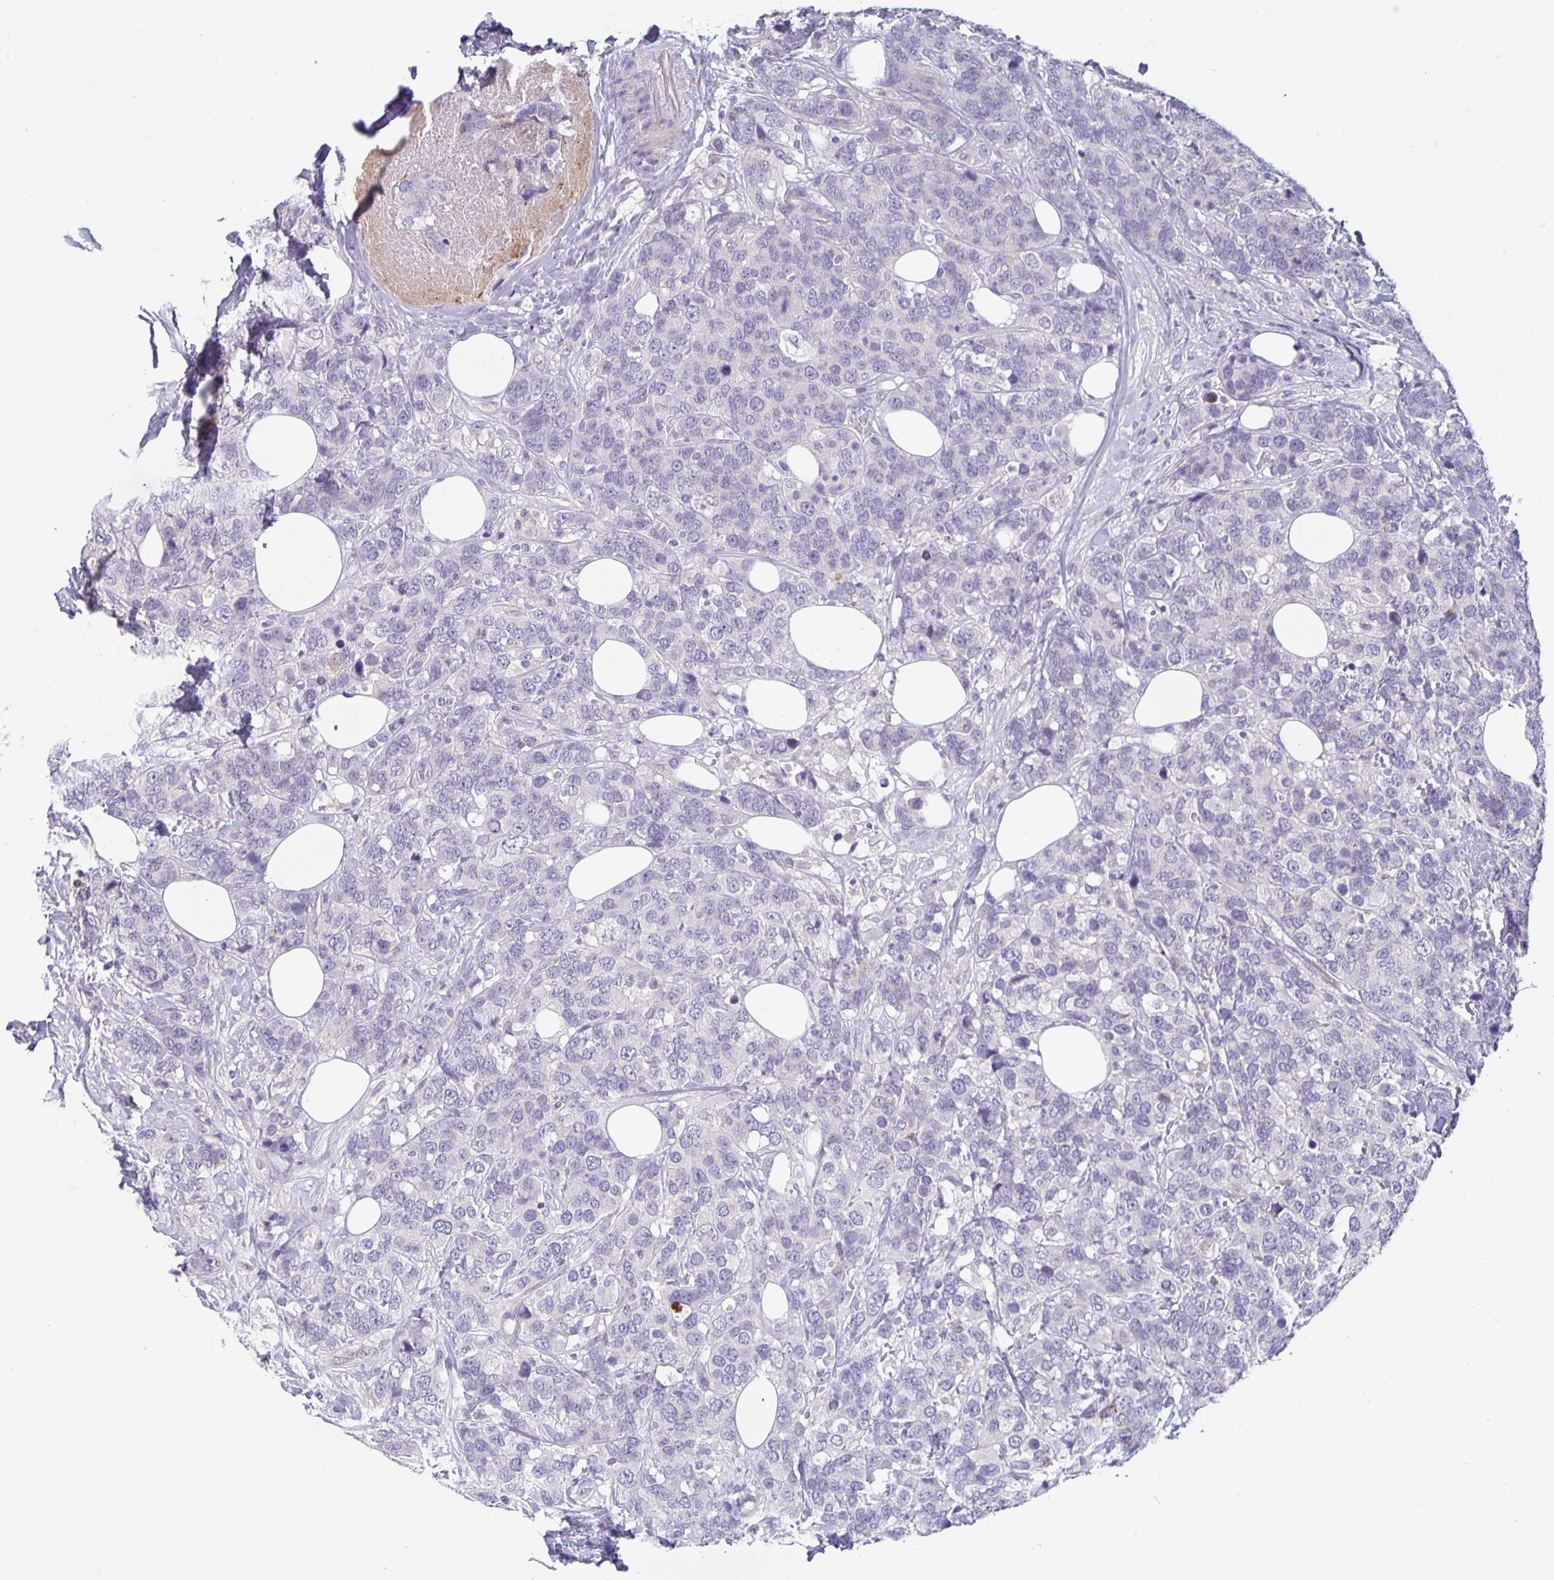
{"staining": {"intensity": "negative", "quantity": "none", "location": "none"}, "tissue": "breast cancer", "cell_type": "Tumor cells", "image_type": "cancer", "snomed": [{"axis": "morphology", "description": "Lobular carcinoma"}, {"axis": "topography", "description": "Breast"}], "caption": "Immunohistochemistry of human breast lobular carcinoma shows no positivity in tumor cells. (Brightfield microscopy of DAB (3,3'-diaminobenzidine) immunohistochemistry (IHC) at high magnification).", "gene": "GDF15", "patient": {"sex": "female", "age": 59}}